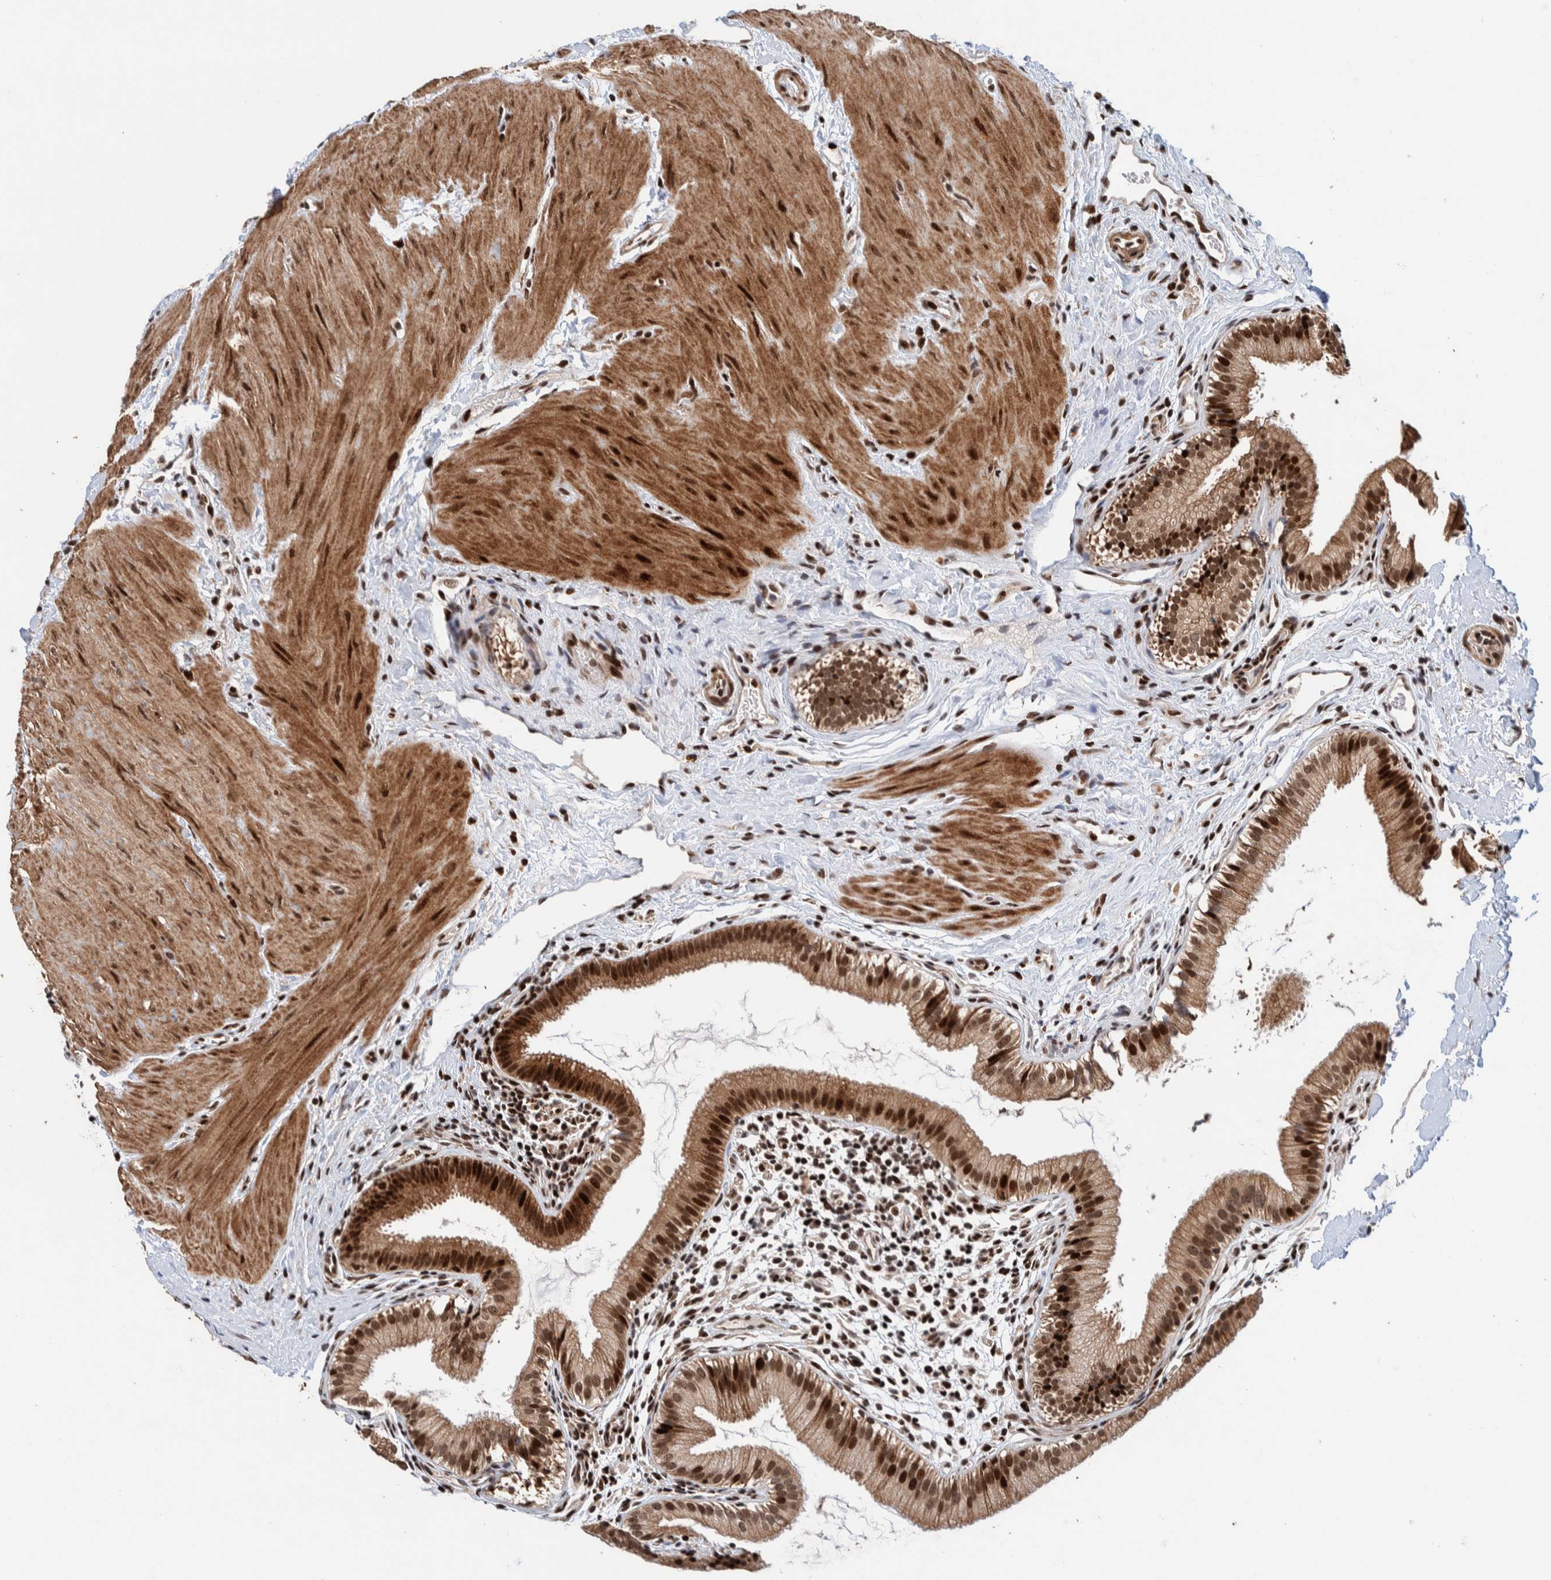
{"staining": {"intensity": "strong", "quantity": ">75%", "location": "nuclear"}, "tissue": "gallbladder", "cell_type": "Glandular cells", "image_type": "normal", "snomed": [{"axis": "morphology", "description": "Normal tissue, NOS"}, {"axis": "topography", "description": "Gallbladder"}], "caption": "This photomicrograph reveals immunohistochemistry staining of unremarkable human gallbladder, with high strong nuclear expression in approximately >75% of glandular cells.", "gene": "CHD4", "patient": {"sex": "female", "age": 26}}